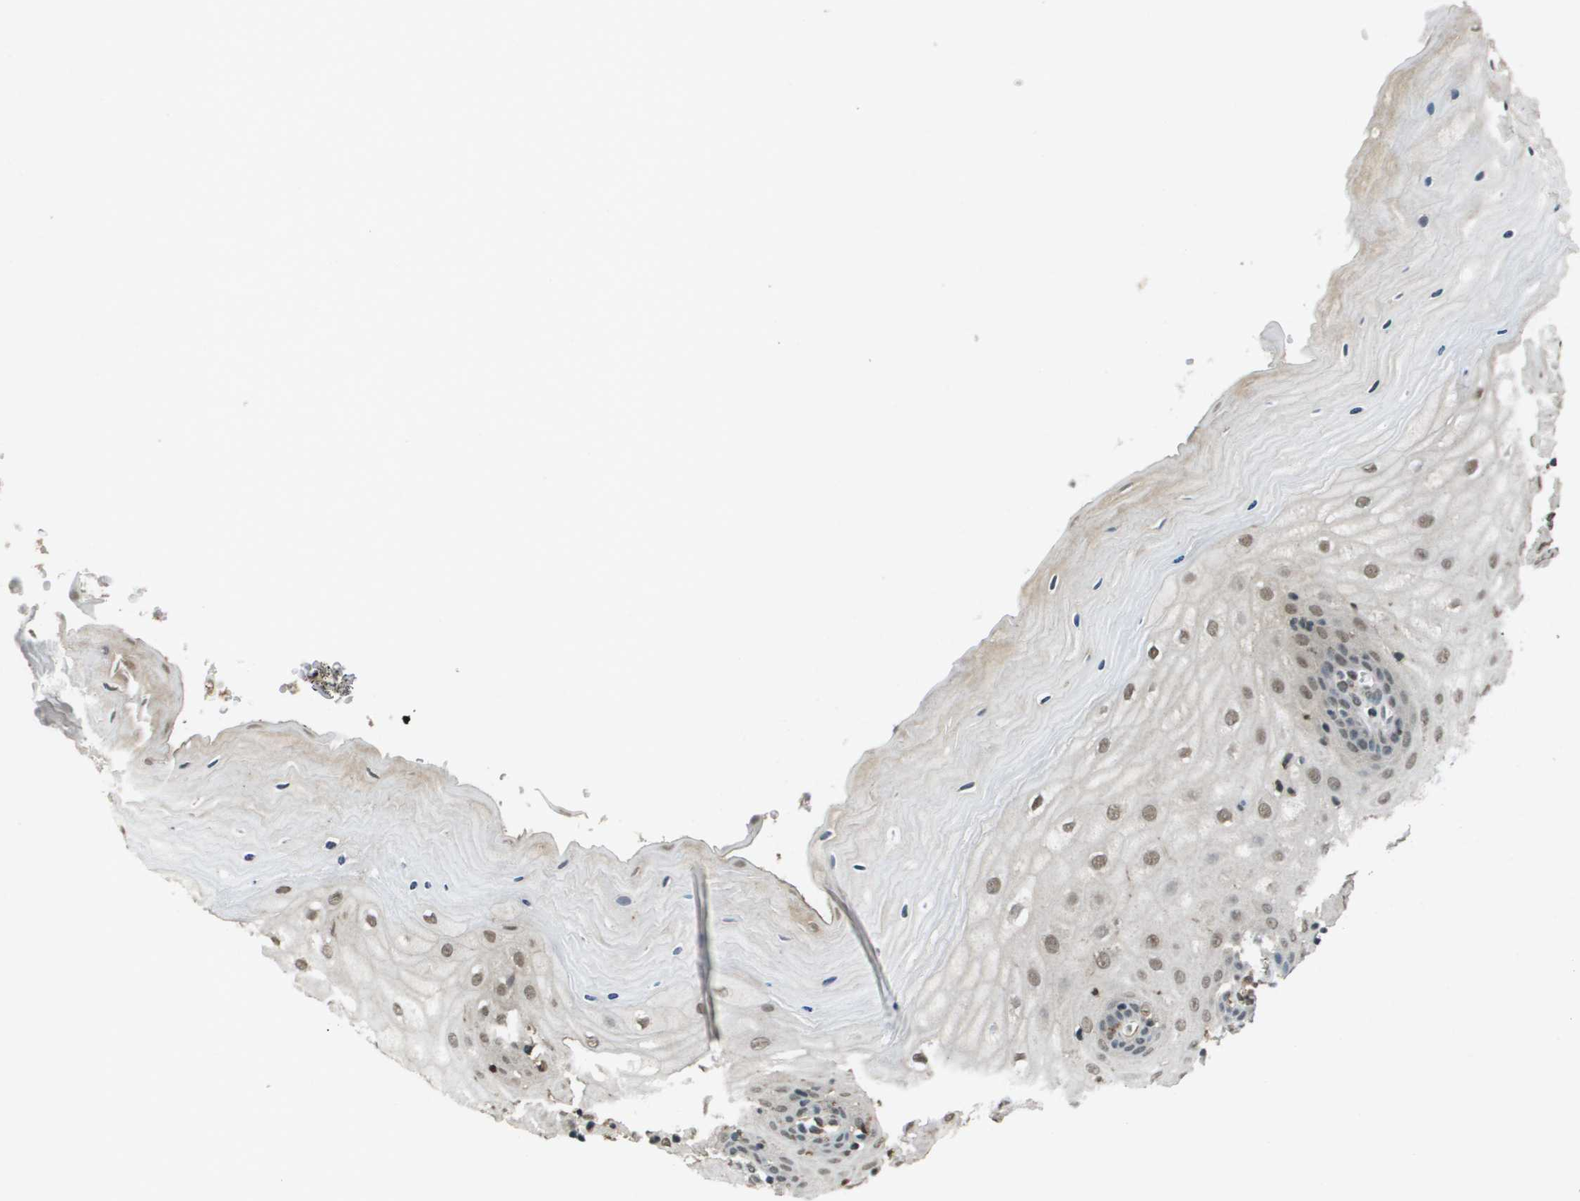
{"staining": {"intensity": "moderate", "quantity": "25%-75%", "location": "nuclear"}, "tissue": "cervix", "cell_type": "Glandular cells", "image_type": "normal", "snomed": [{"axis": "morphology", "description": "Normal tissue, NOS"}, {"axis": "topography", "description": "Cervix"}], "caption": "Moderate nuclear staining is identified in approximately 25%-75% of glandular cells in benign cervix. The staining was performed using DAB, with brown indicating positive protein expression. Nuclei are stained blue with hematoxylin.", "gene": "NDRG2", "patient": {"sex": "female", "age": 55}}